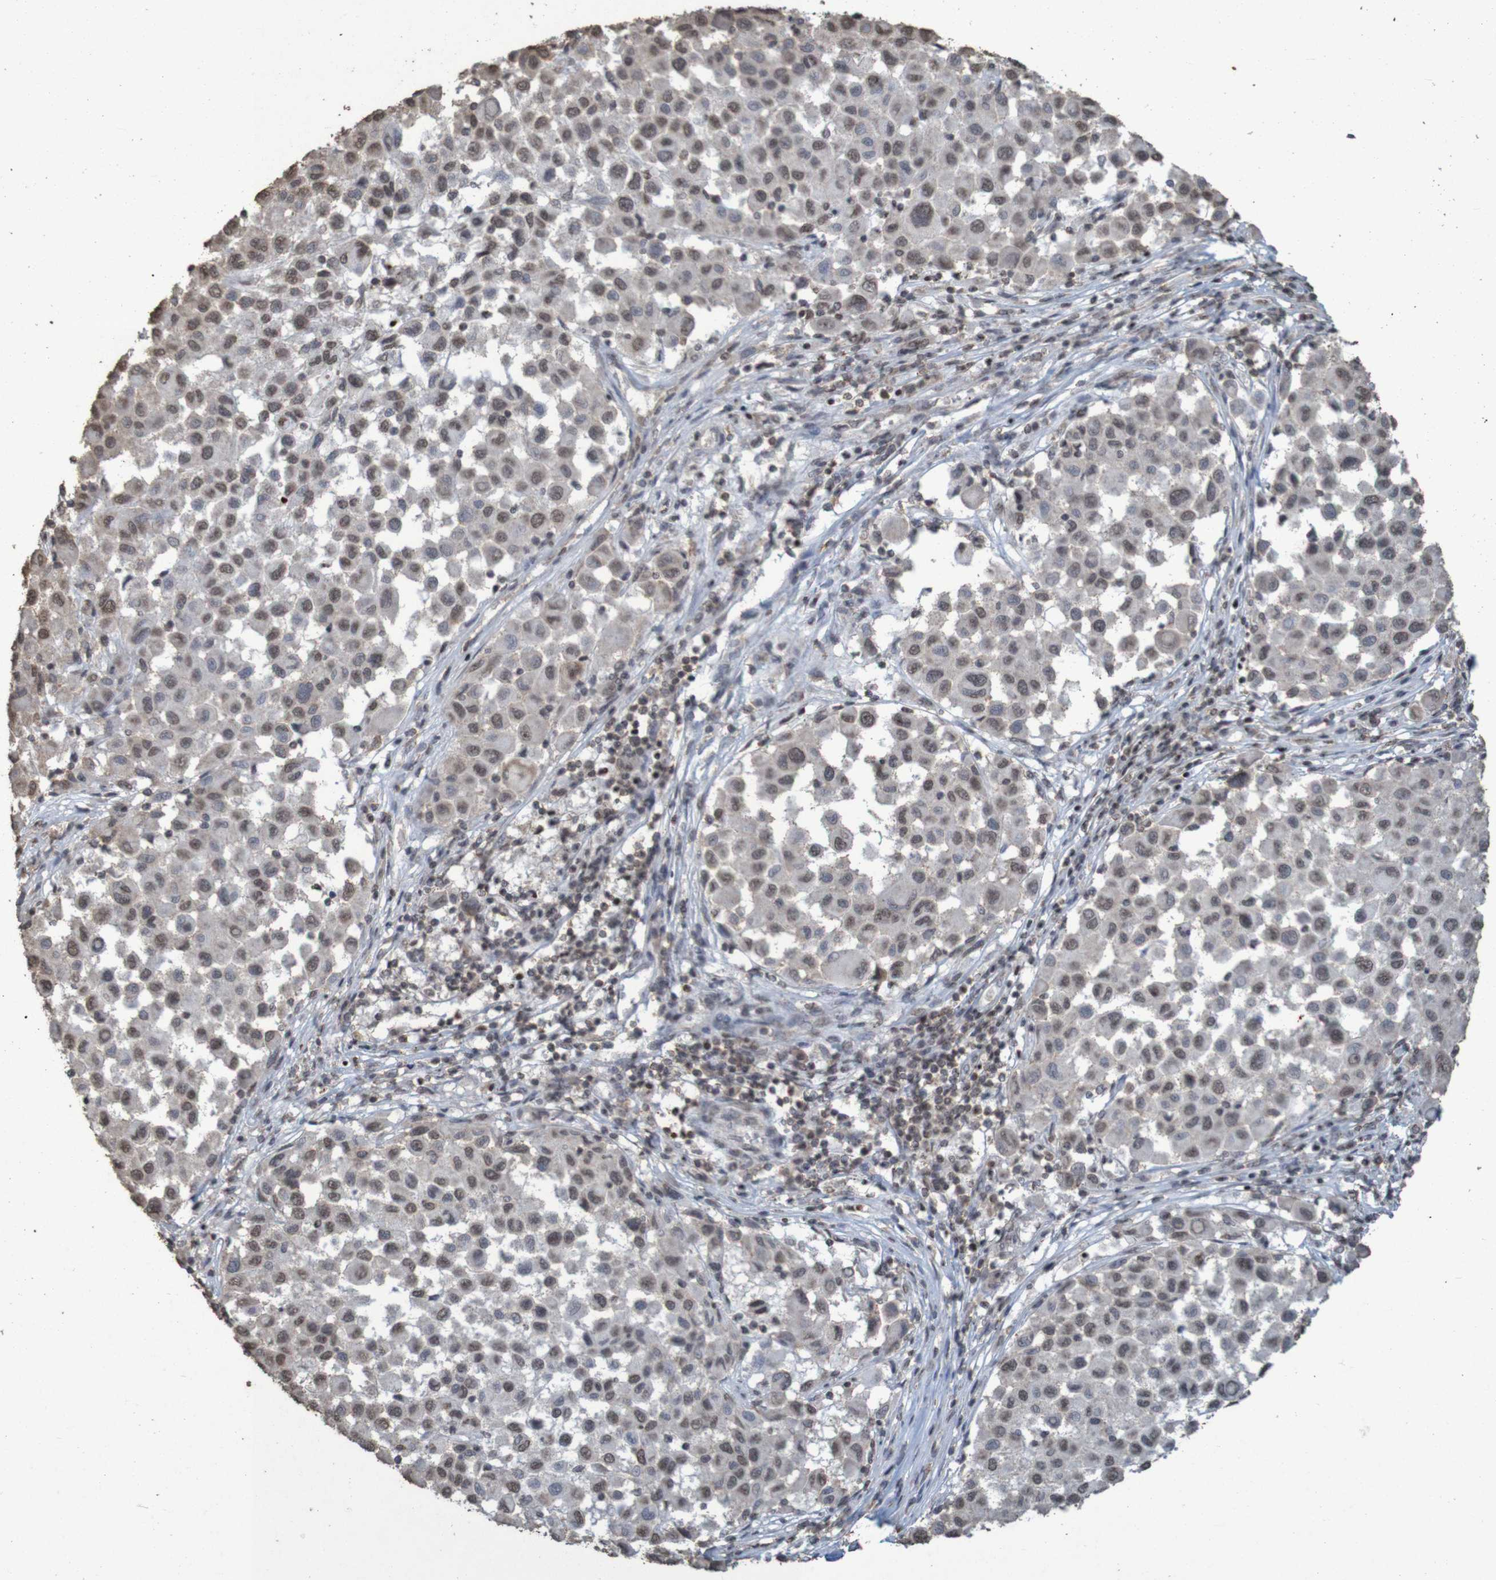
{"staining": {"intensity": "weak", "quantity": ">75%", "location": "nuclear"}, "tissue": "melanoma", "cell_type": "Tumor cells", "image_type": "cancer", "snomed": [{"axis": "morphology", "description": "Malignant melanoma, Metastatic site"}, {"axis": "topography", "description": "Lymph node"}], "caption": "Protein staining of malignant melanoma (metastatic site) tissue reveals weak nuclear staining in about >75% of tumor cells. (DAB (3,3'-diaminobenzidine) IHC, brown staining for protein, blue staining for nuclei).", "gene": "GFI1", "patient": {"sex": "male", "age": 61}}